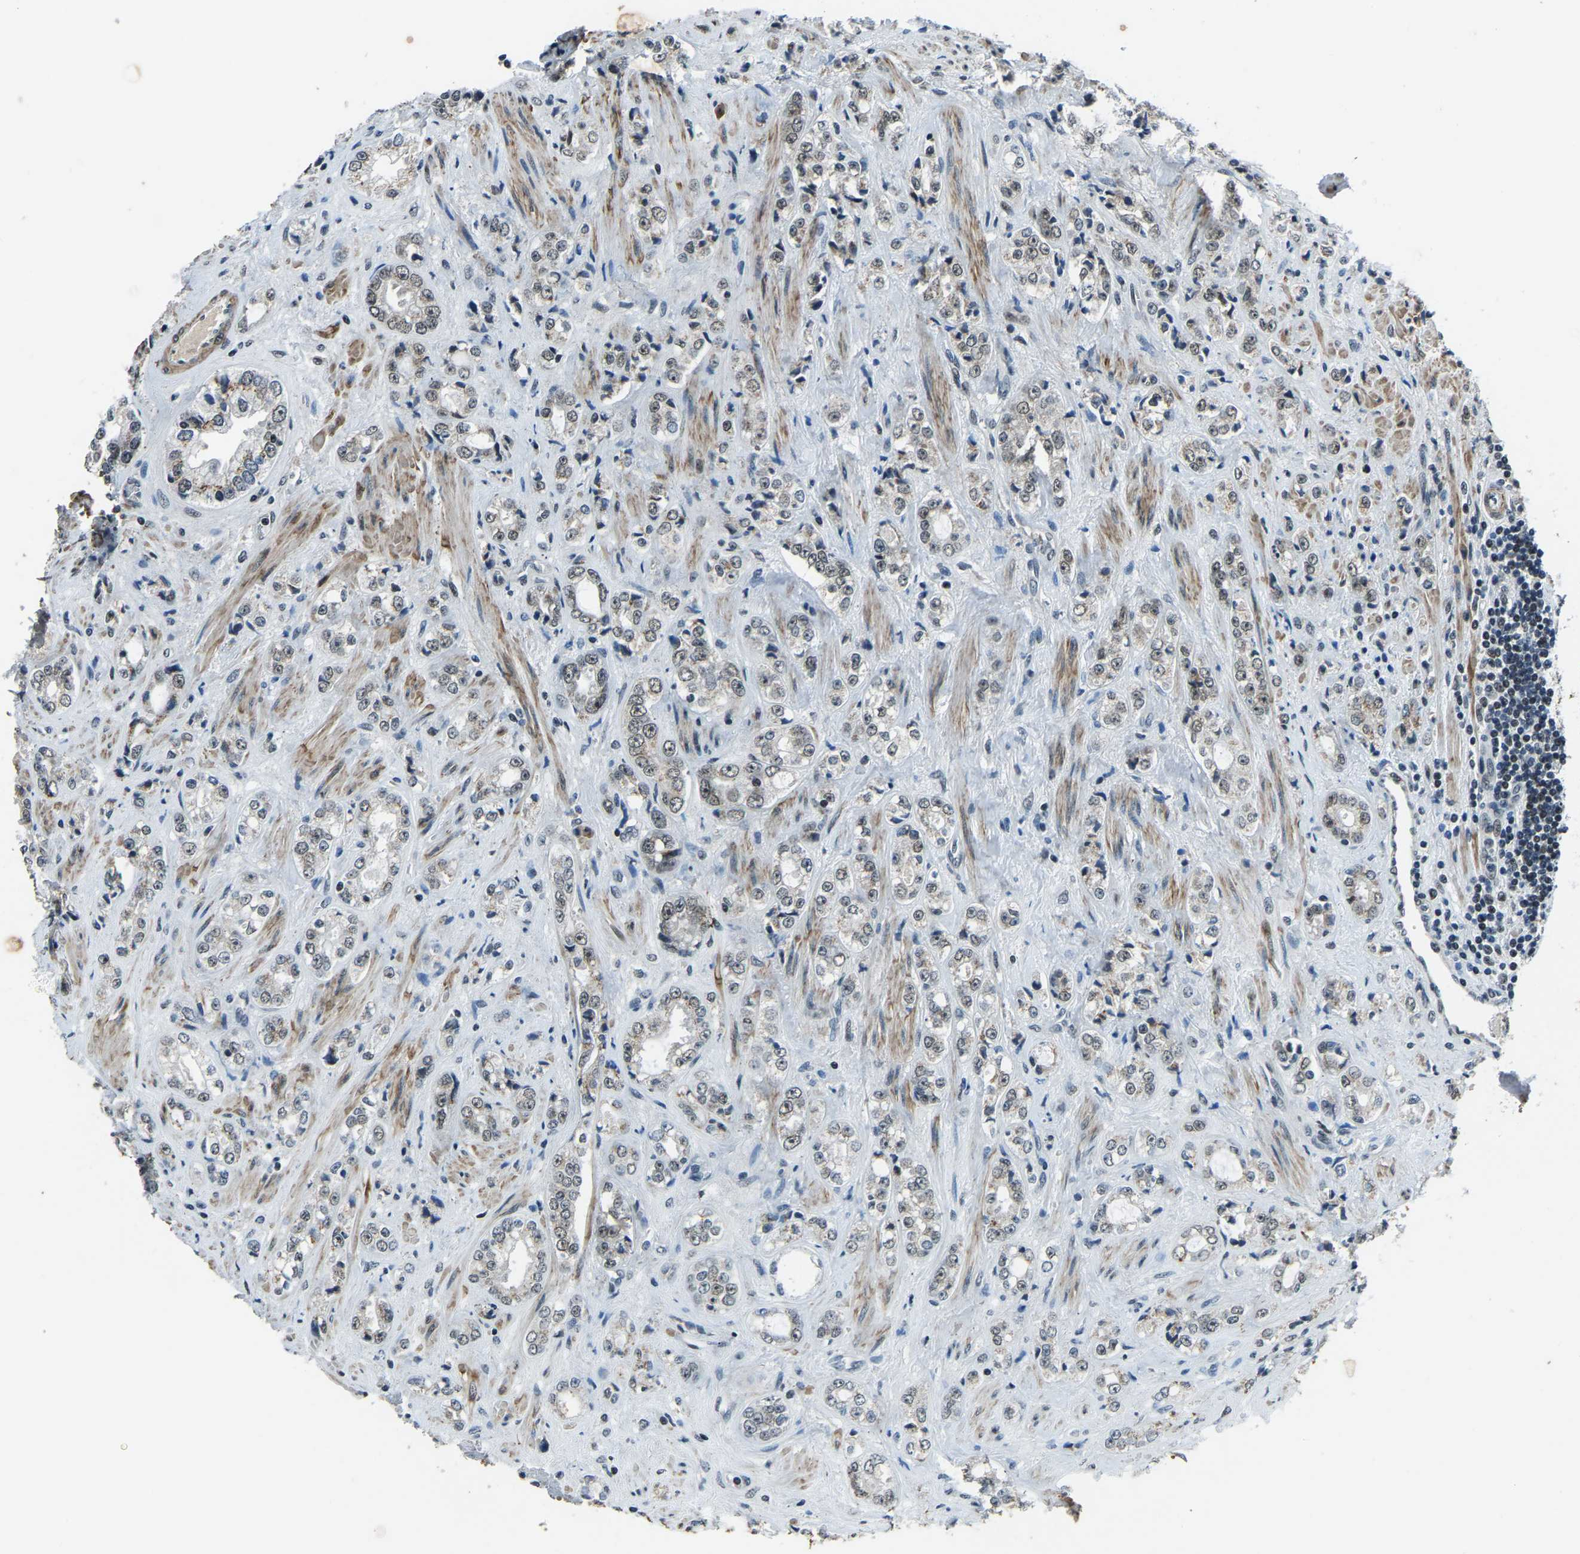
{"staining": {"intensity": "weak", "quantity": "25%-75%", "location": "nuclear"}, "tissue": "prostate cancer", "cell_type": "Tumor cells", "image_type": "cancer", "snomed": [{"axis": "morphology", "description": "Adenocarcinoma, High grade"}, {"axis": "topography", "description": "Prostate"}], "caption": "The immunohistochemical stain highlights weak nuclear positivity in tumor cells of prostate high-grade adenocarcinoma tissue.", "gene": "PRCC", "patient": {"sex": "male", "age": 61}}